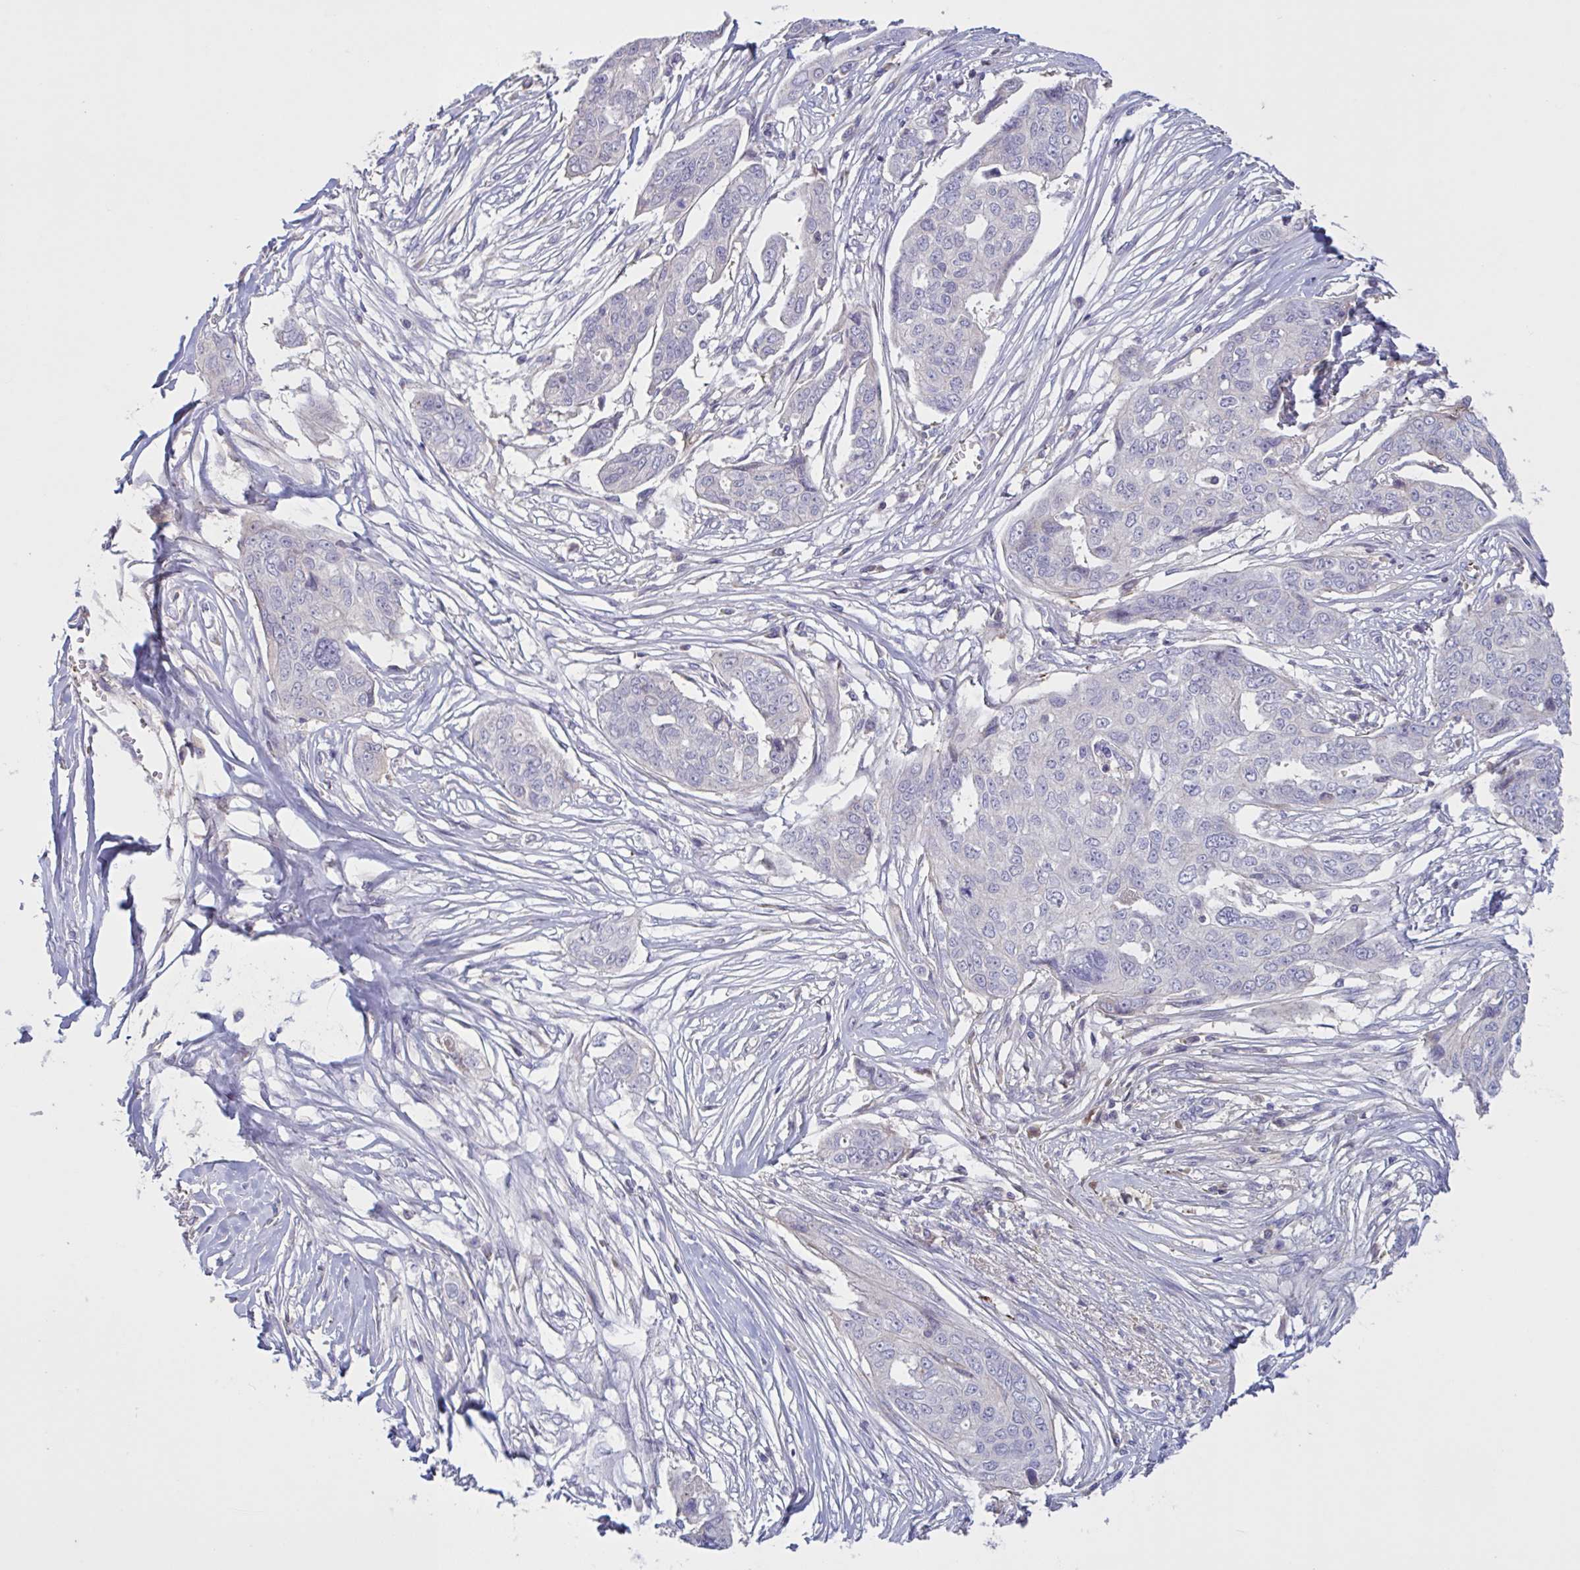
{"staining": {"intensity": "negative", "quantity": "none", "location": "none"}, "tissue": "ovarian cancer", "cell_type": "Tumor cells", "image_type": "cancer", "snomed": [{"axis": "morphology", "description": "Carcinoma, endometroid"}, {"axis": "topography", "description": "Ovary"}], "caption": "Tumor cells show no significant staining in ovarian cancer (endometroid carcinoma).", "gene": "IL1R1", "patient": {"sex": "female", "age": 70}}